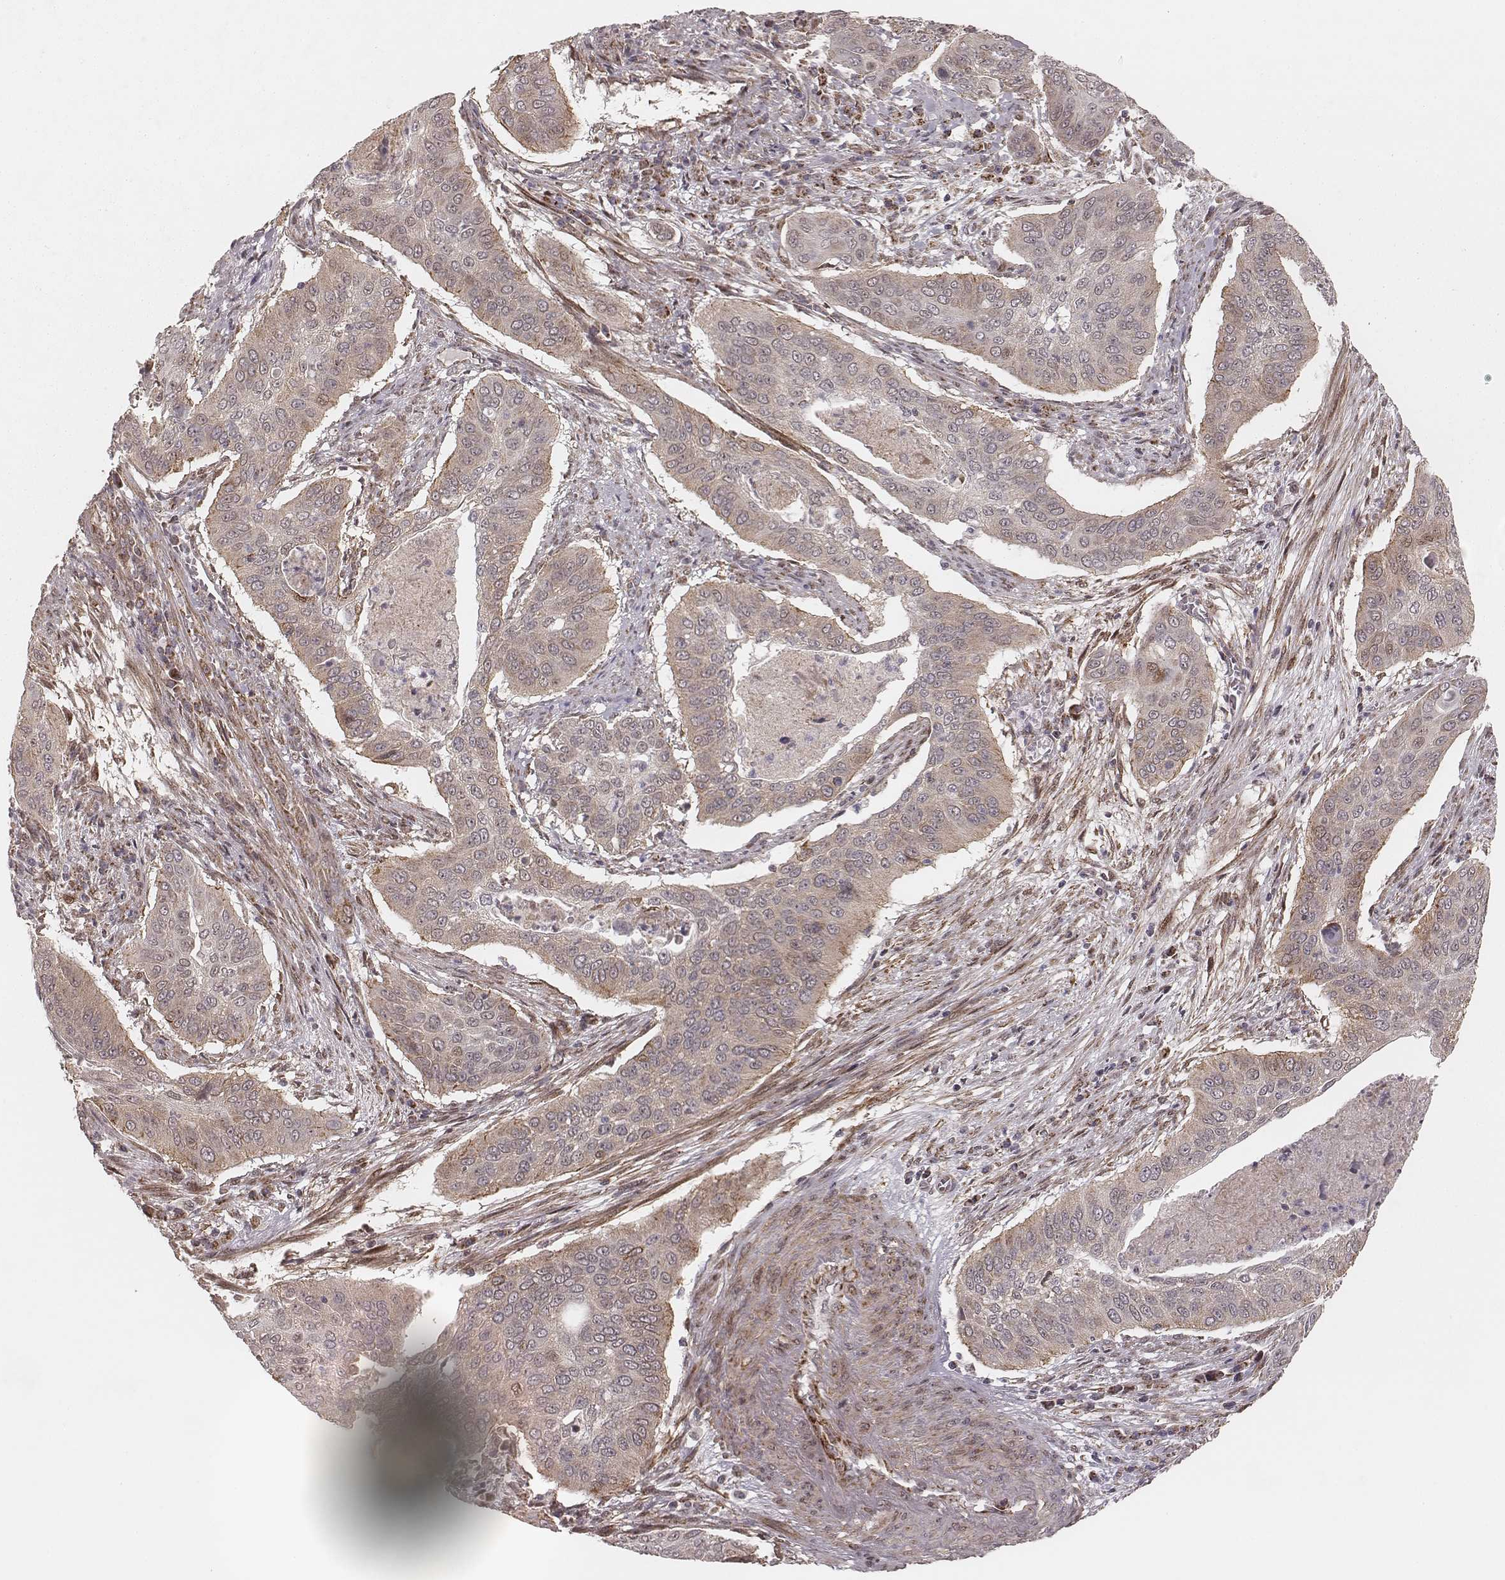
{"staining": {"intensity": "weak", "quantity": "<25%", "location": "cytoplasmic/membranous"}, "tissue": "cervical cancer", "cell_type": "Tumor cells", "image_type": "cancer", "snomed": [{"axis": "morphology", "description": "Squamous cell carcinoma, NOS"}, {"axis": "topography", "description": "Cervix"}], "caption": "Tumor cells show no significant expression in cervical cancer.", "gene": "NDUFA7", "patient": {"sex": "female", "age": 39}}